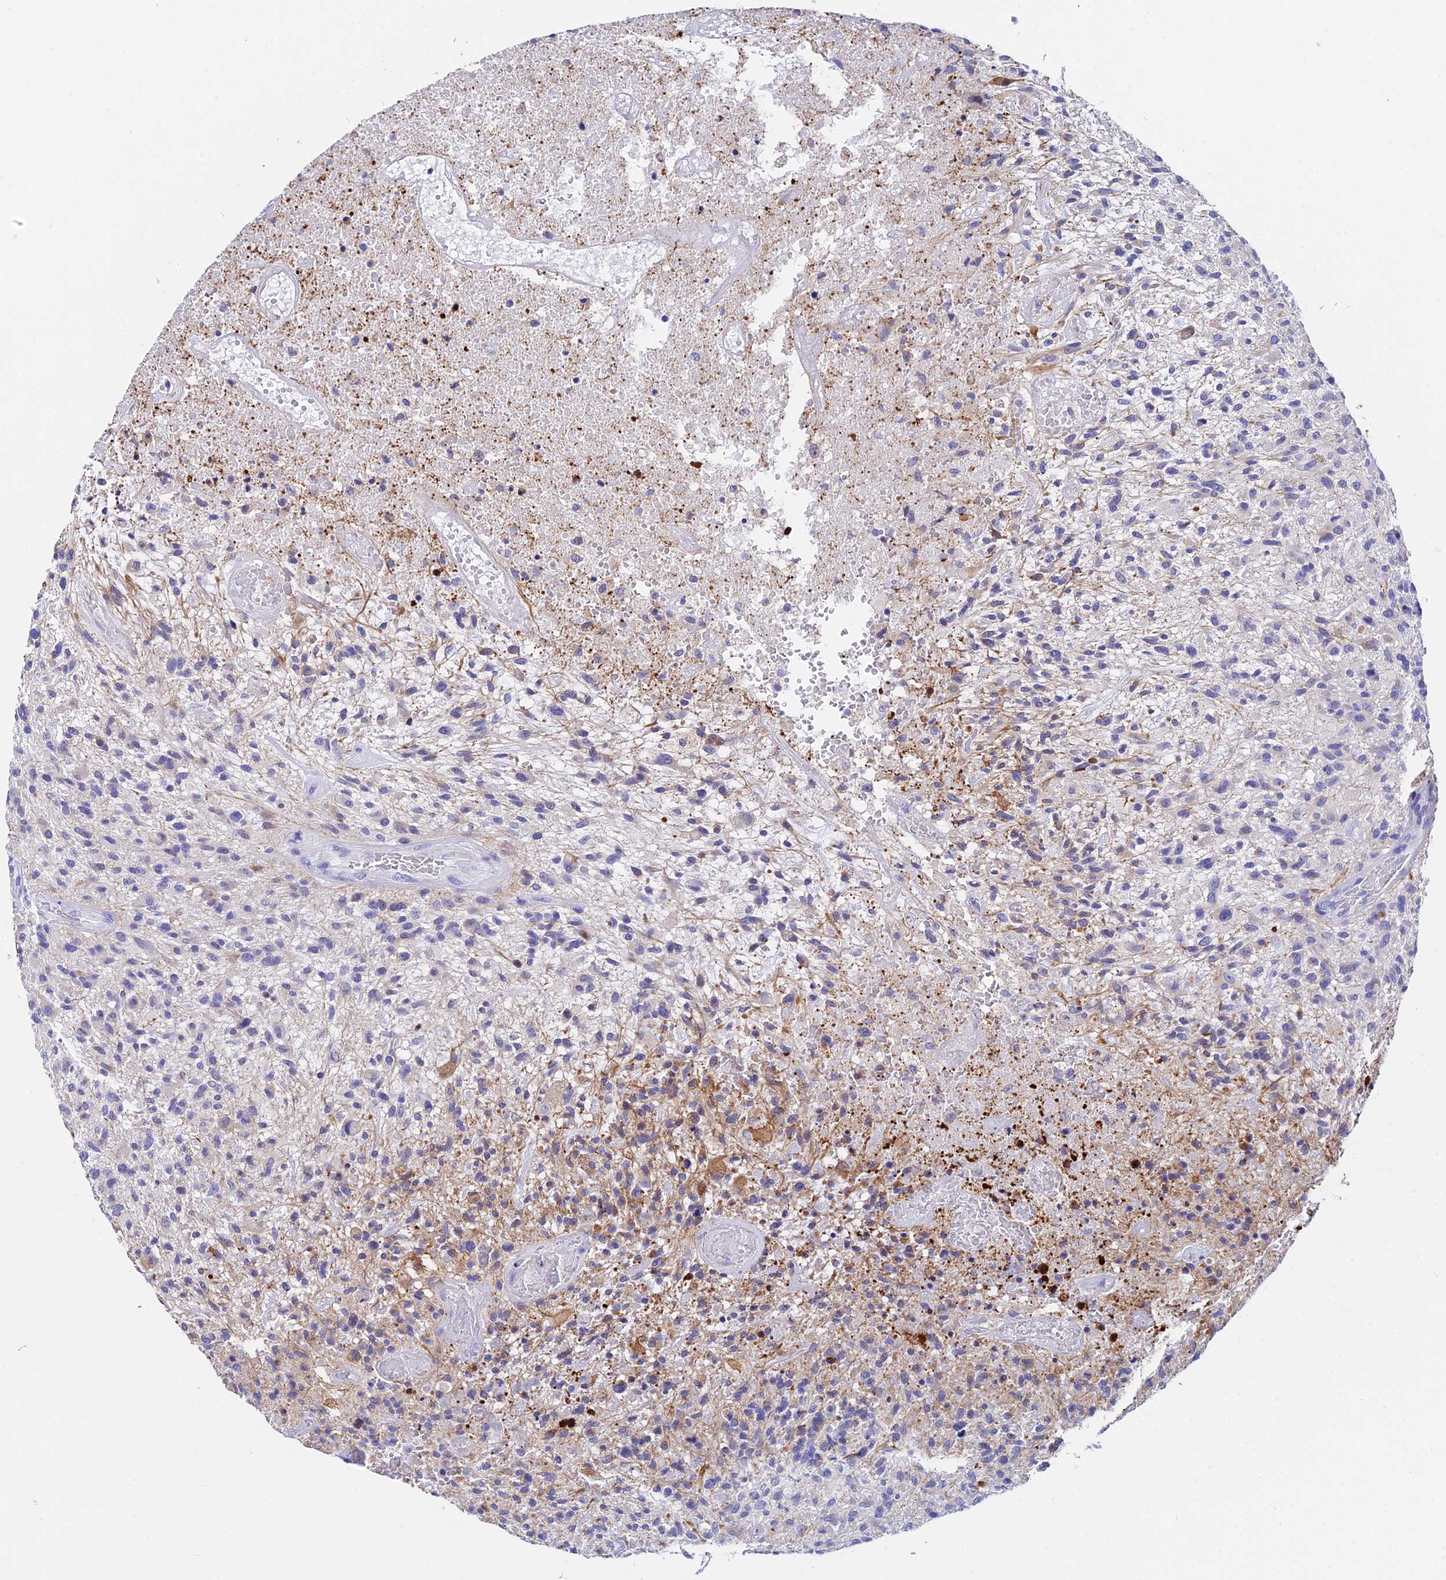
{"staining": {"intensity": "negative", "quantity": "none", "location": "none"}, "tissue": "glioma", "cell_type": "Tumor cells", "image_type": "cancer", "snomed": [{"axis": "morphology", "description": "Glioma, malignant, High grade"}, {"axis": "topography", "description": "Brain"}], "caption": "Tumor cells are negative for brown protein staining in glioma.", "gene": "CEP41", "patient": {"sex": "male", "age": 47}}